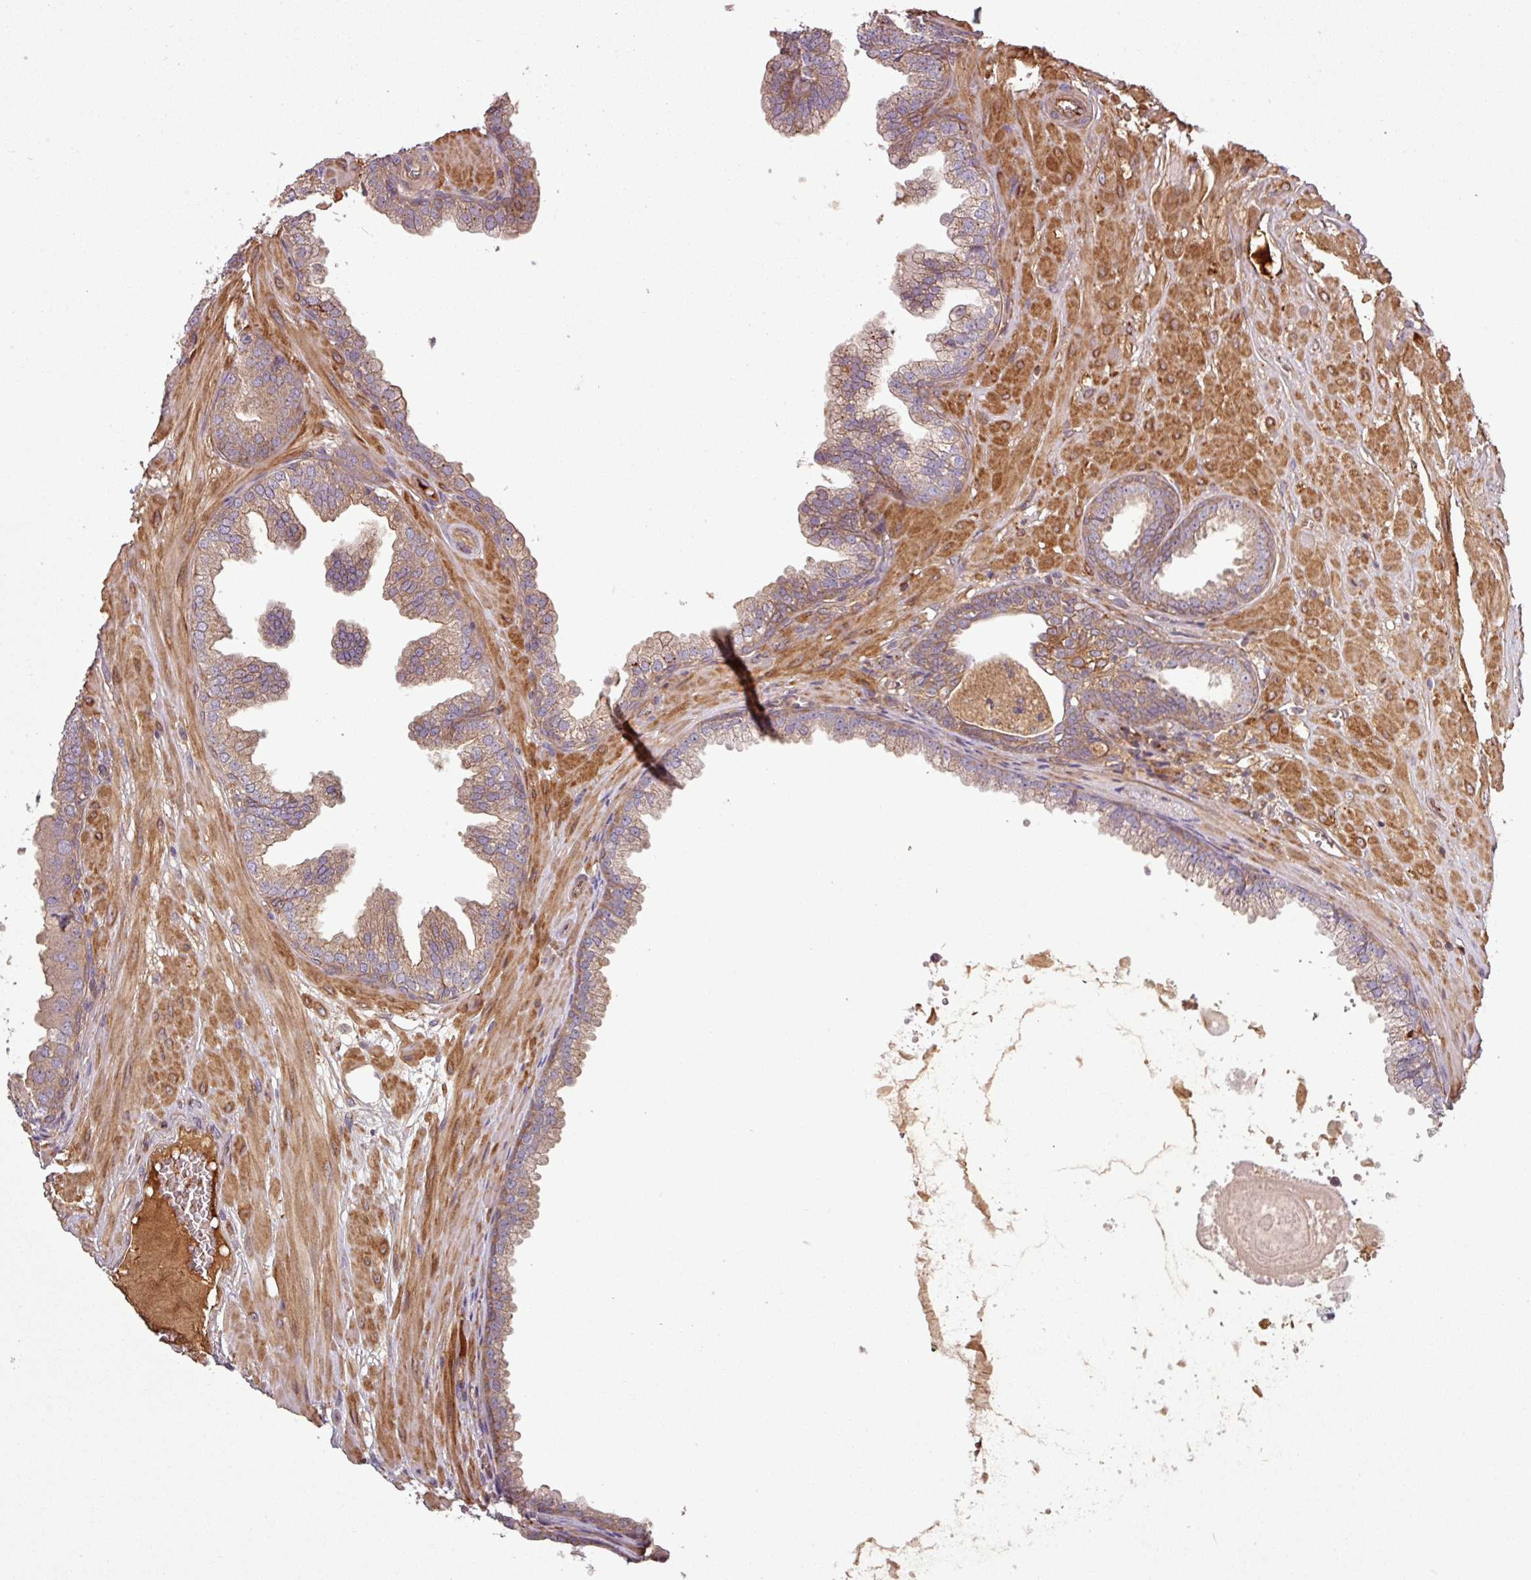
{"staining": {"intensity": "weak", "quantity": ">75%", "location": "cytoplasmic/membranous"}, "tissue": "prostate cancer", "cell_type": "Tumor cells", "image_type": "cancer", "snomed": [{"axis": "morphology", "description": "Adenocarcinoma, Low grade"}, {"axis": "topography", "description": "Prostate"}], "caption": "Immunohistochemistry (IHC) of human prostate adenocarcinoma (low-grade) demonstrates low levels of weak cytoplasmic/membranous positivity in approximately >75% of tumor cells.", "gene": "SNRNP25", "patient": {"sex": "male", "age": 64}}